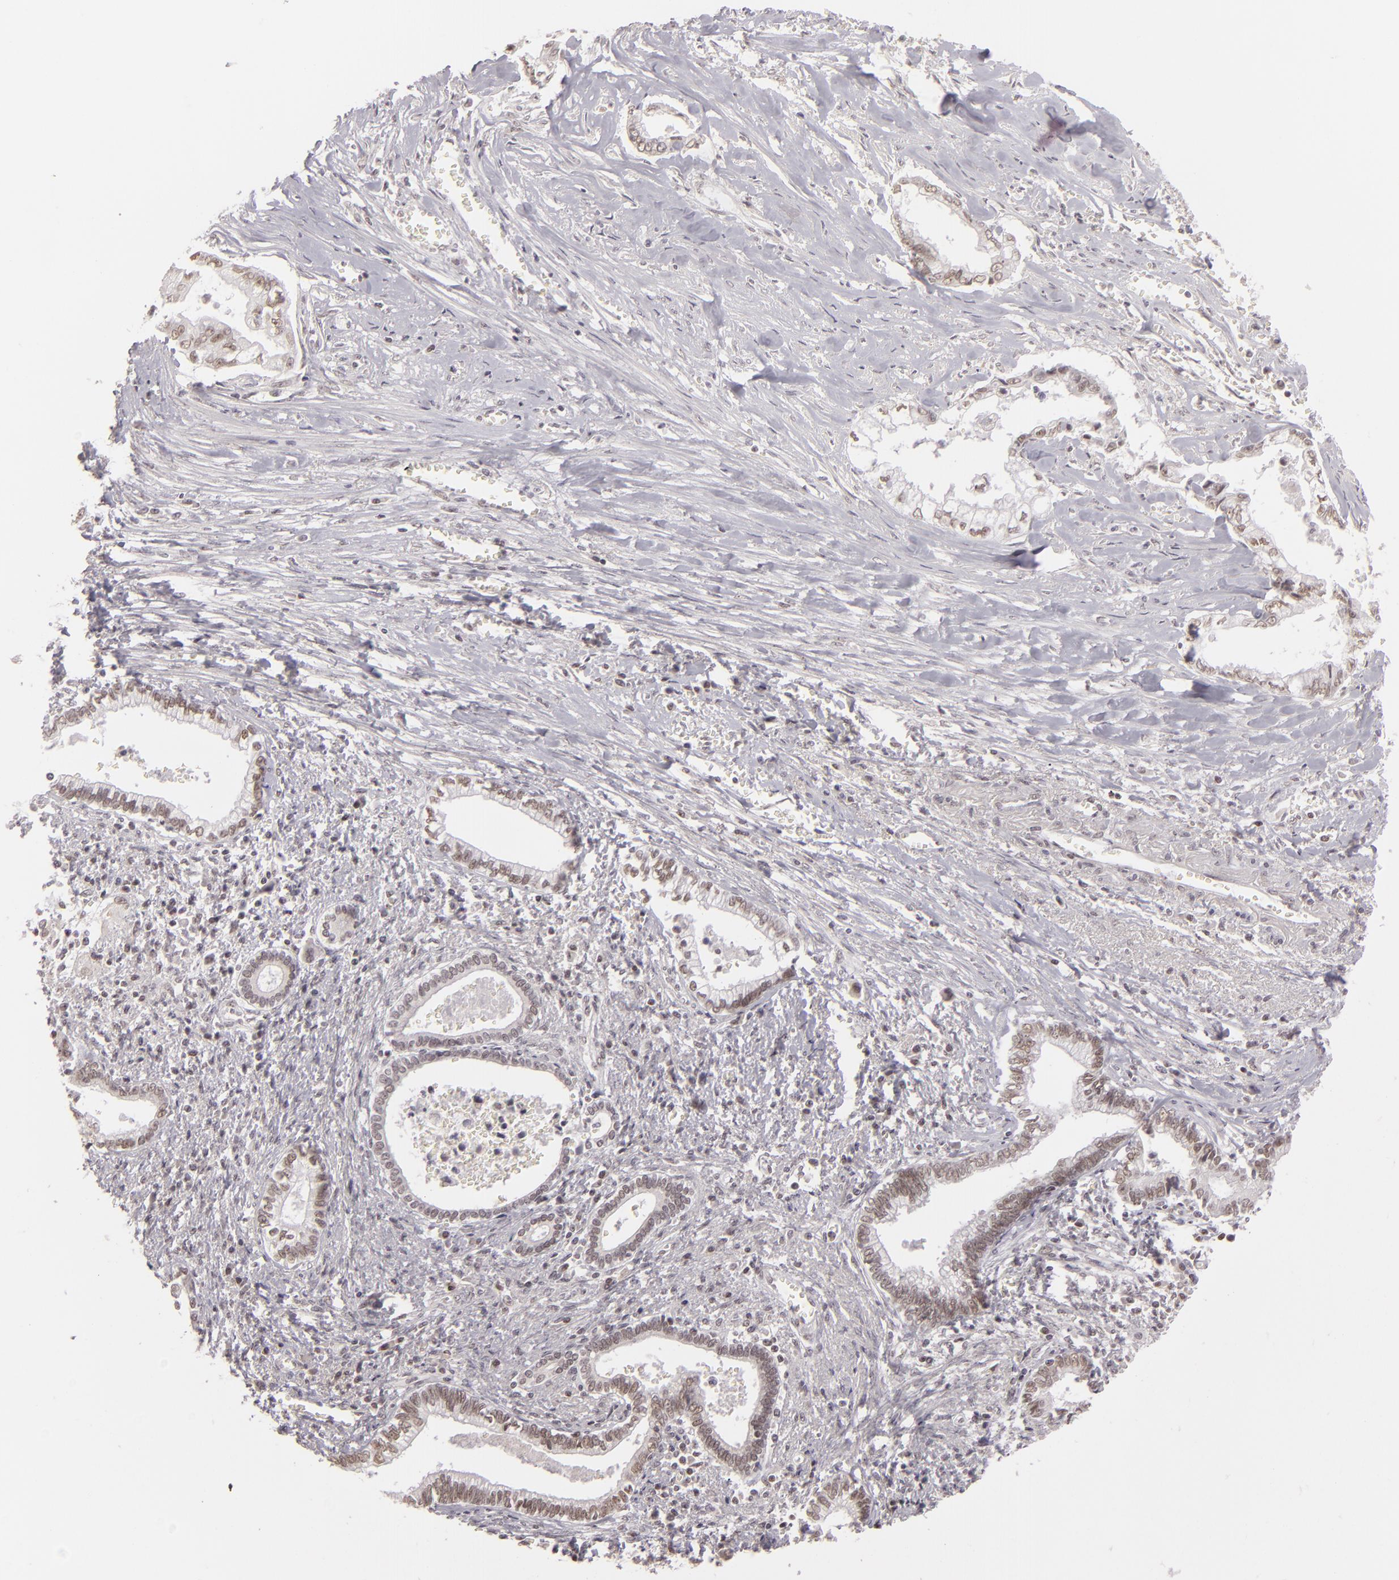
{"staining": {"intensity": "negative", "quantity": "none", "location": "none"}, "tissue": "liver cancer", "cell_type": "Tumor cells", "image_type": "cancer", "snomed": [{"axis": "morphology", "description": "Cholangiocarcinoma"}, {"axis": "topography", "description": "Liver"}], "caption": "Immunohistochemistry (IHC) of liver cholangiocarcinoma demonstrates no expression in tumor cells.", "gene": "DAXX", "patient": {"sex": "male", "age": 57}}